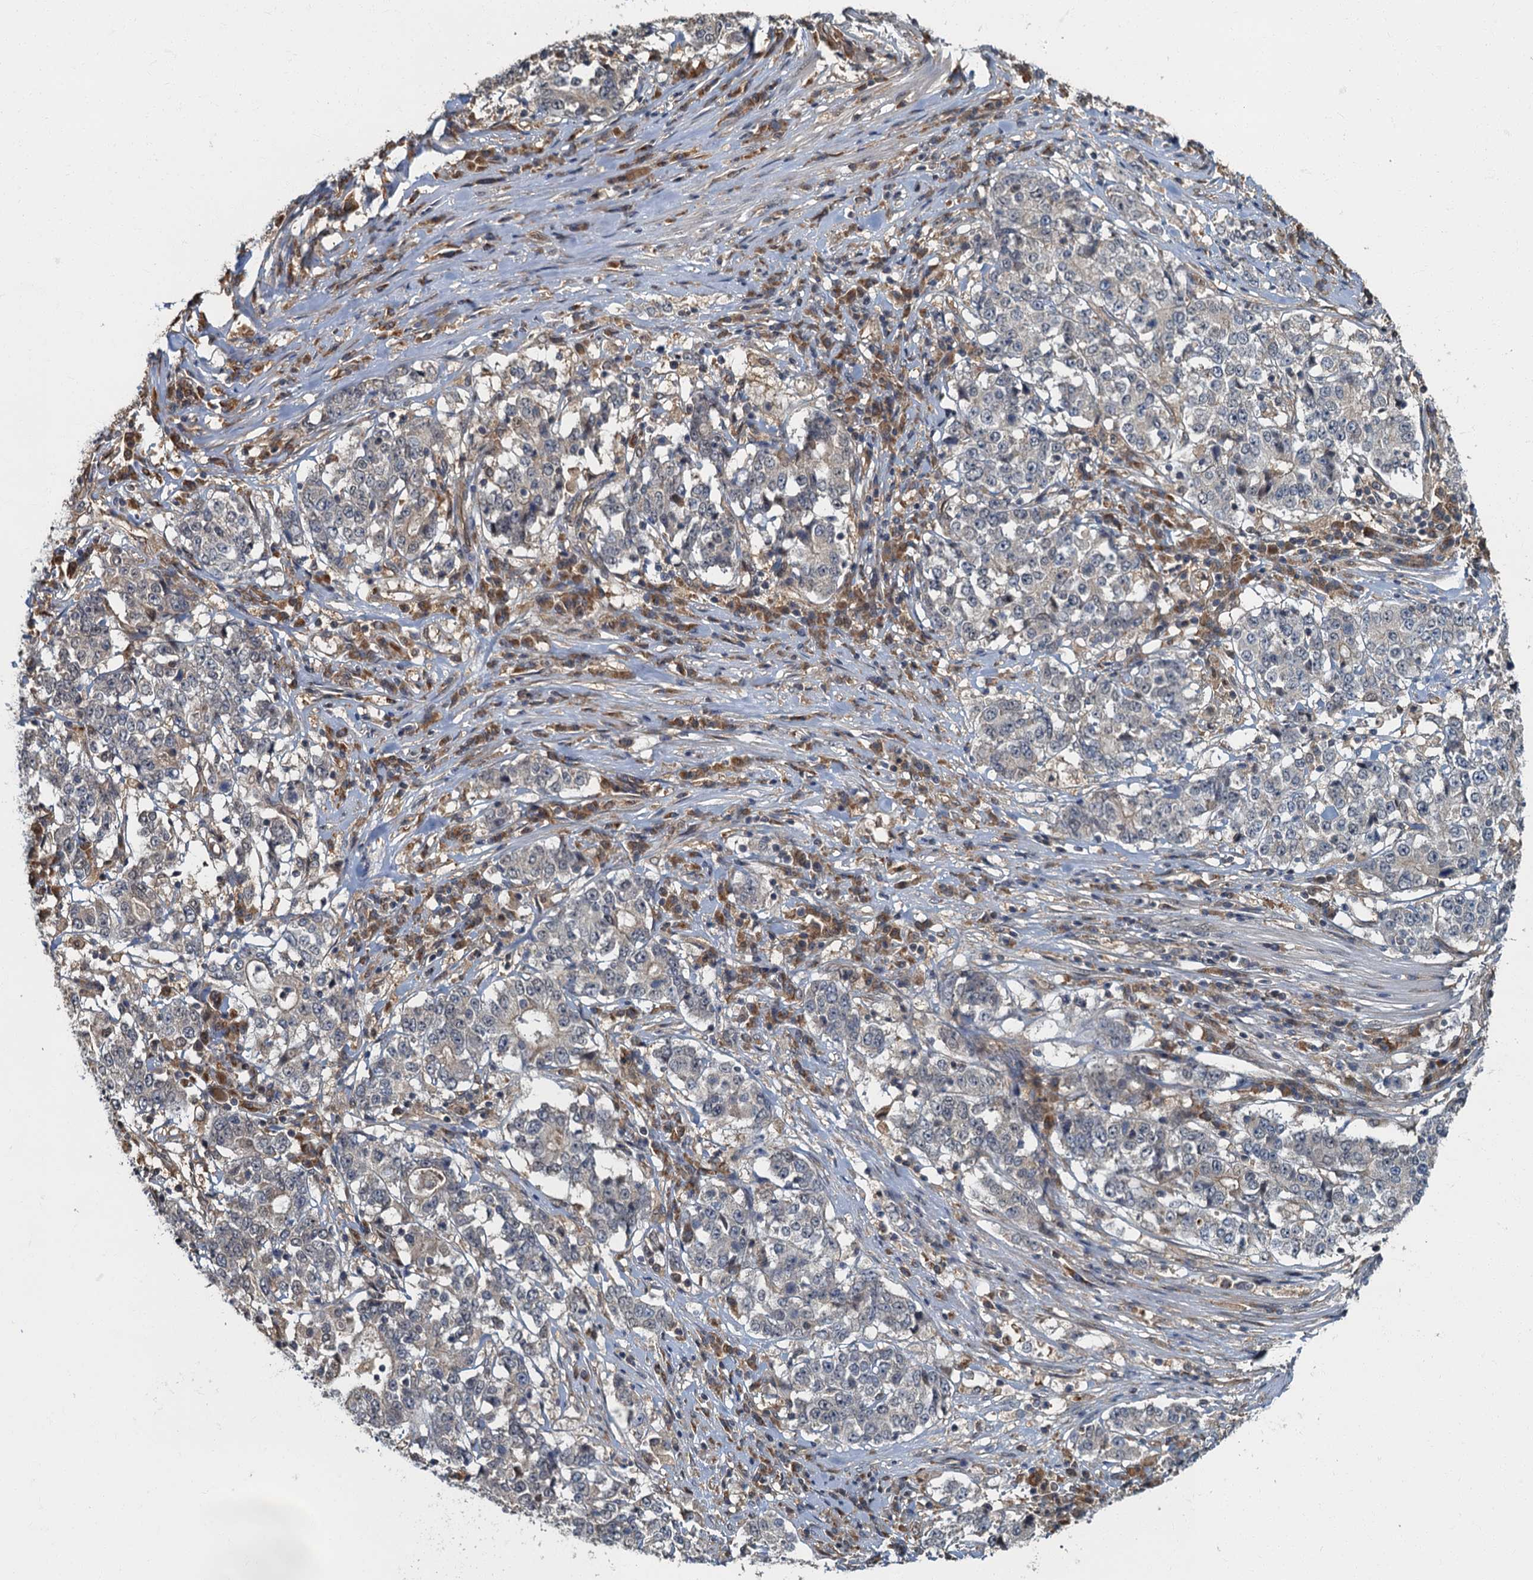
{"staining": {"intensity": "weak", "quantity": "<25%", "location": "cytoplasmic/membranous"}, "tissue": "stomach cancer", "cell_type": "Tumor cells", "image_type": "cancer", "snomed": [{"axis": "morphology", "description": "Adenocarcinoma, NOS"}, {"axis": "topography", "description": "Stomach"}], "caption": "Adenocarcinoma (stomach) was stained to show a protein in brown. There is no significant expression in tumor cells. (IHC, brightfield microscopy, high magnification).", "gene": "TBCK", "patient": {"sex": "male", "age": 59}}